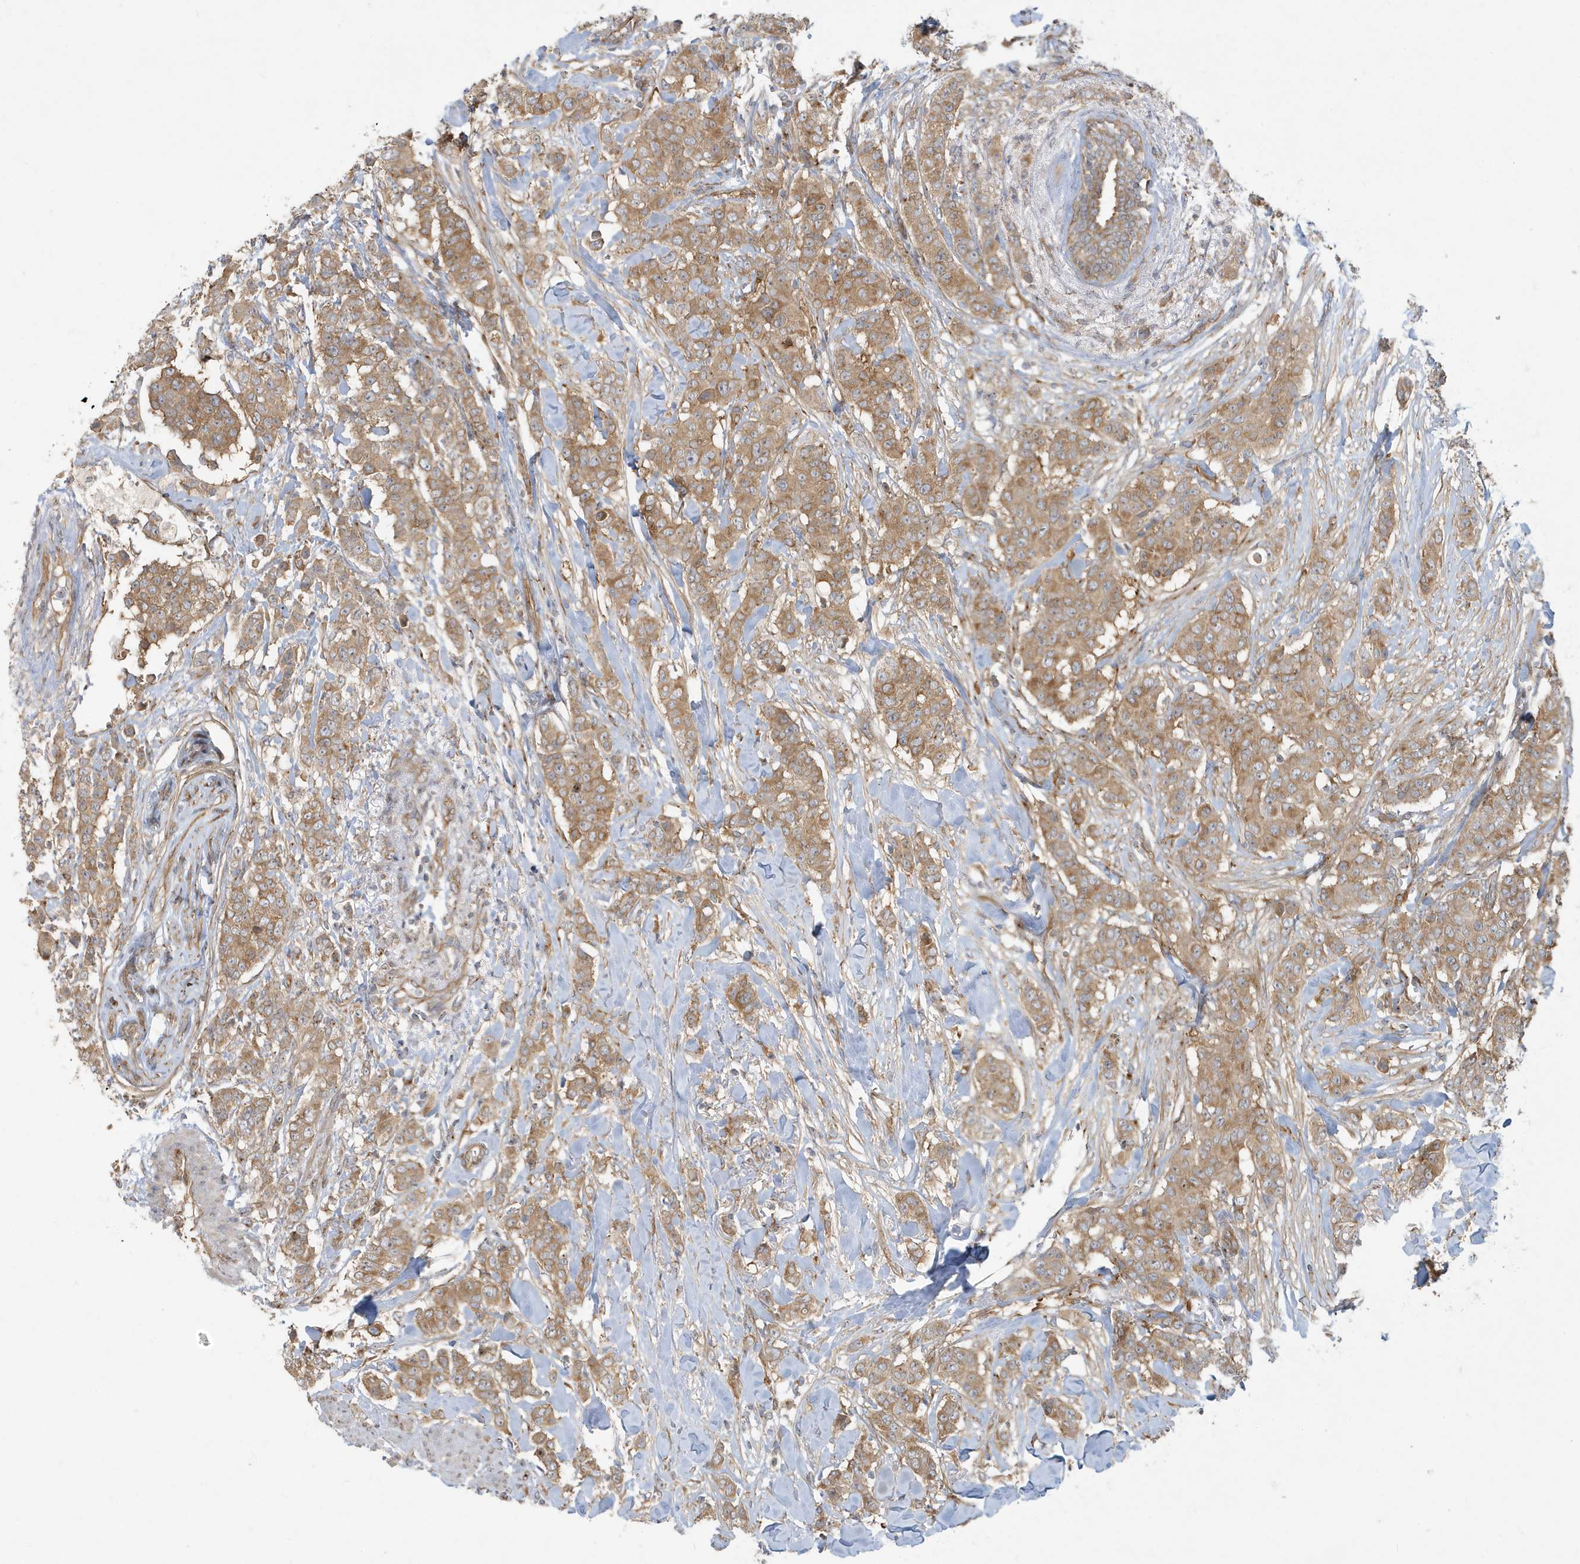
{"staining": {"intensity": "moderate", "quantity": ">75%", "location": "cytoplasmic/membranous"}, "tissue": "breast cancer", "cell_type": "Tumor cells", "image_type": "cancer", "snomed": [{"axis": "morphology", "description": "Duct carcinoma"}, {"axis": "topography", "description": "Breast"}], "caption": "Human breast cancer stained with a protein marker demonstrates moderate staining in tumor cells.", "gene": "ATP23", "patient": {"sex": "female", "age": 40}}